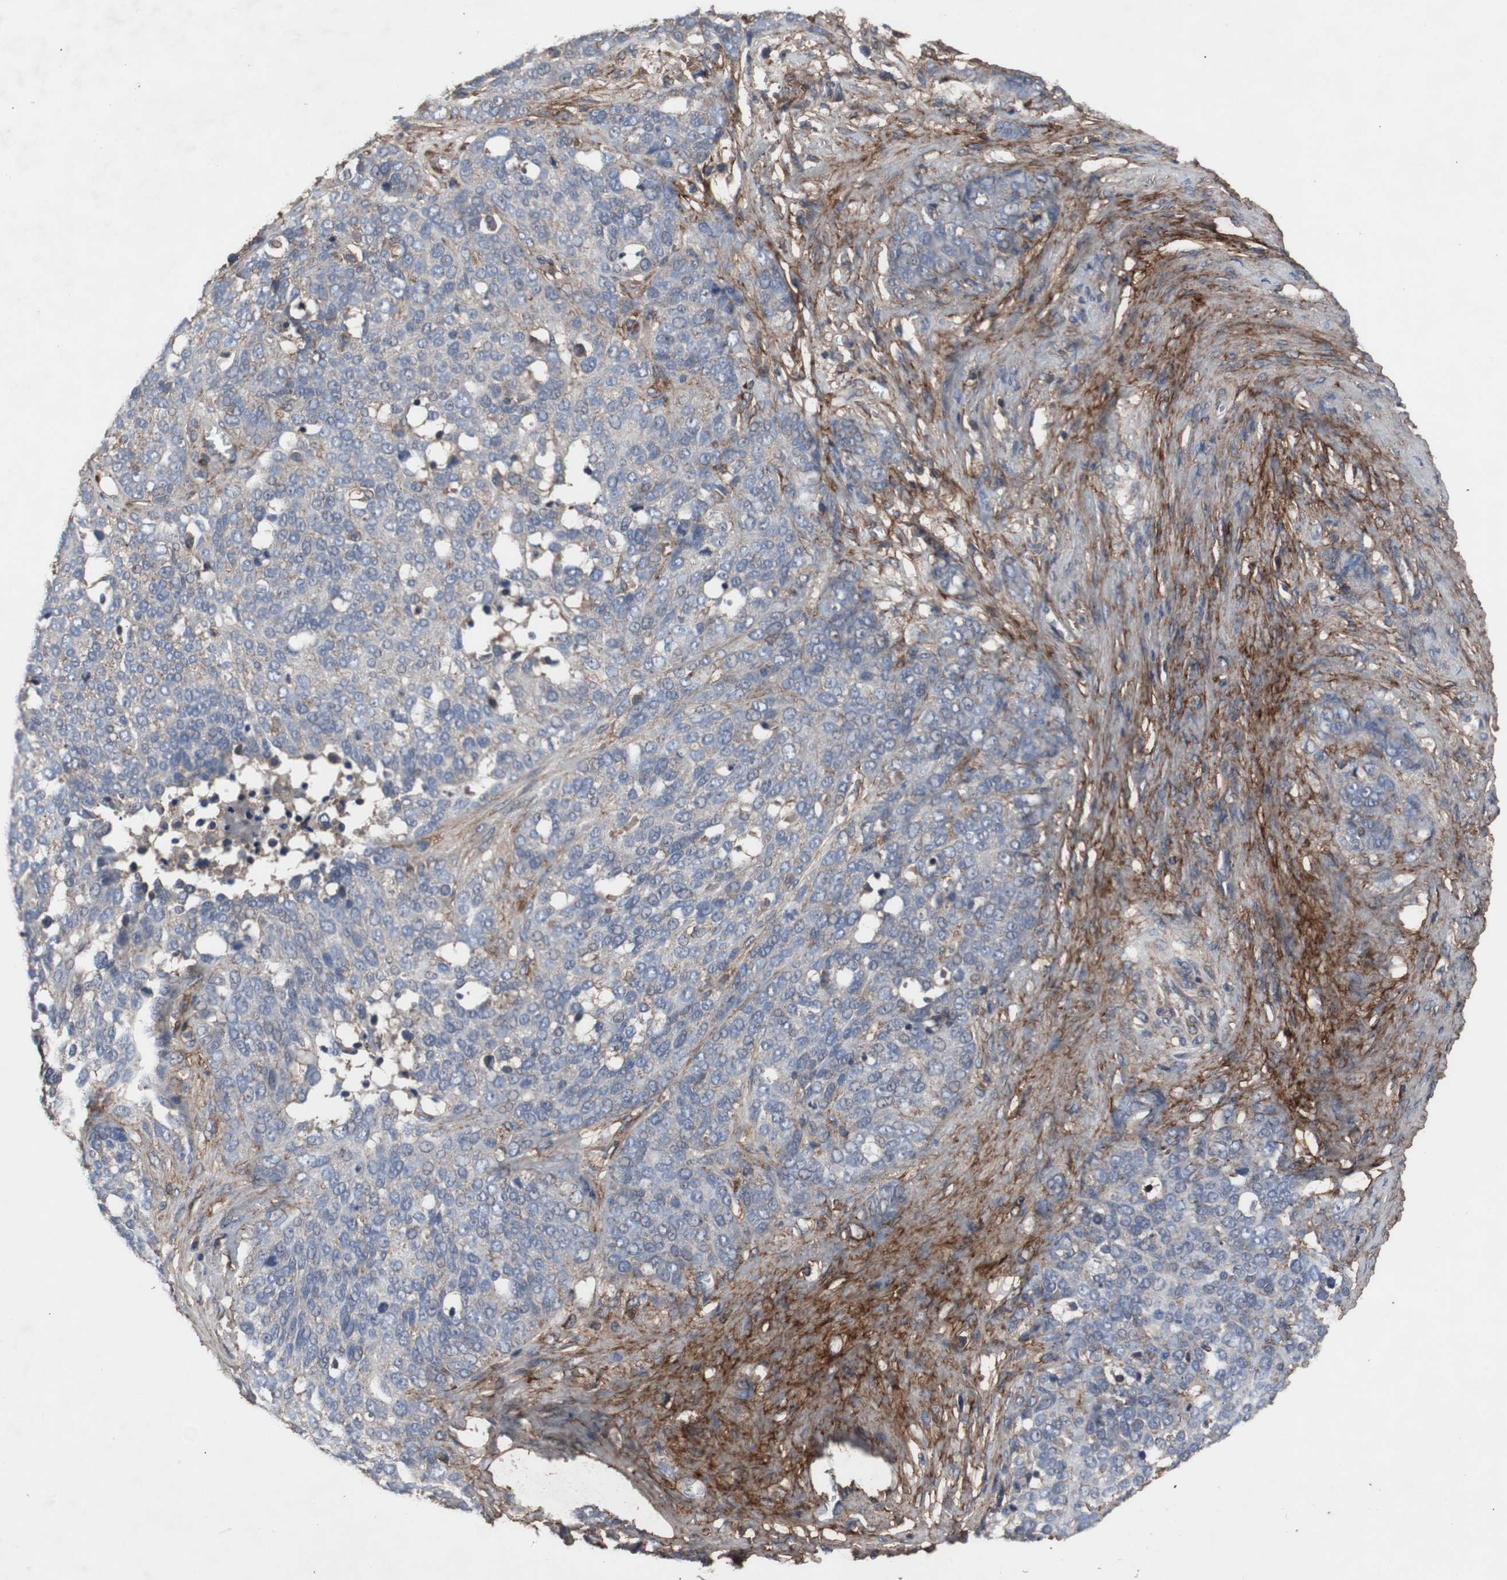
{"staining": {"intensity": "negative", "quantity": "none", "location": "none"}, "tissue": "ovarian cancer", "cell_type": "Tumor cells", "image_type": "cancer", "snomed": [{"axis": "morphology", "description": "Cystadenocarcinoma, serous, NOS"}, {"axis": "topography", "description": "Ovary"}], "caption": "The photomicrograph shows no significant positivity in tumor cells of ovarian serous cystadenocarcinoma.", "gene": "COL6A2", "patient": {"sex": "female", "age": 44}}